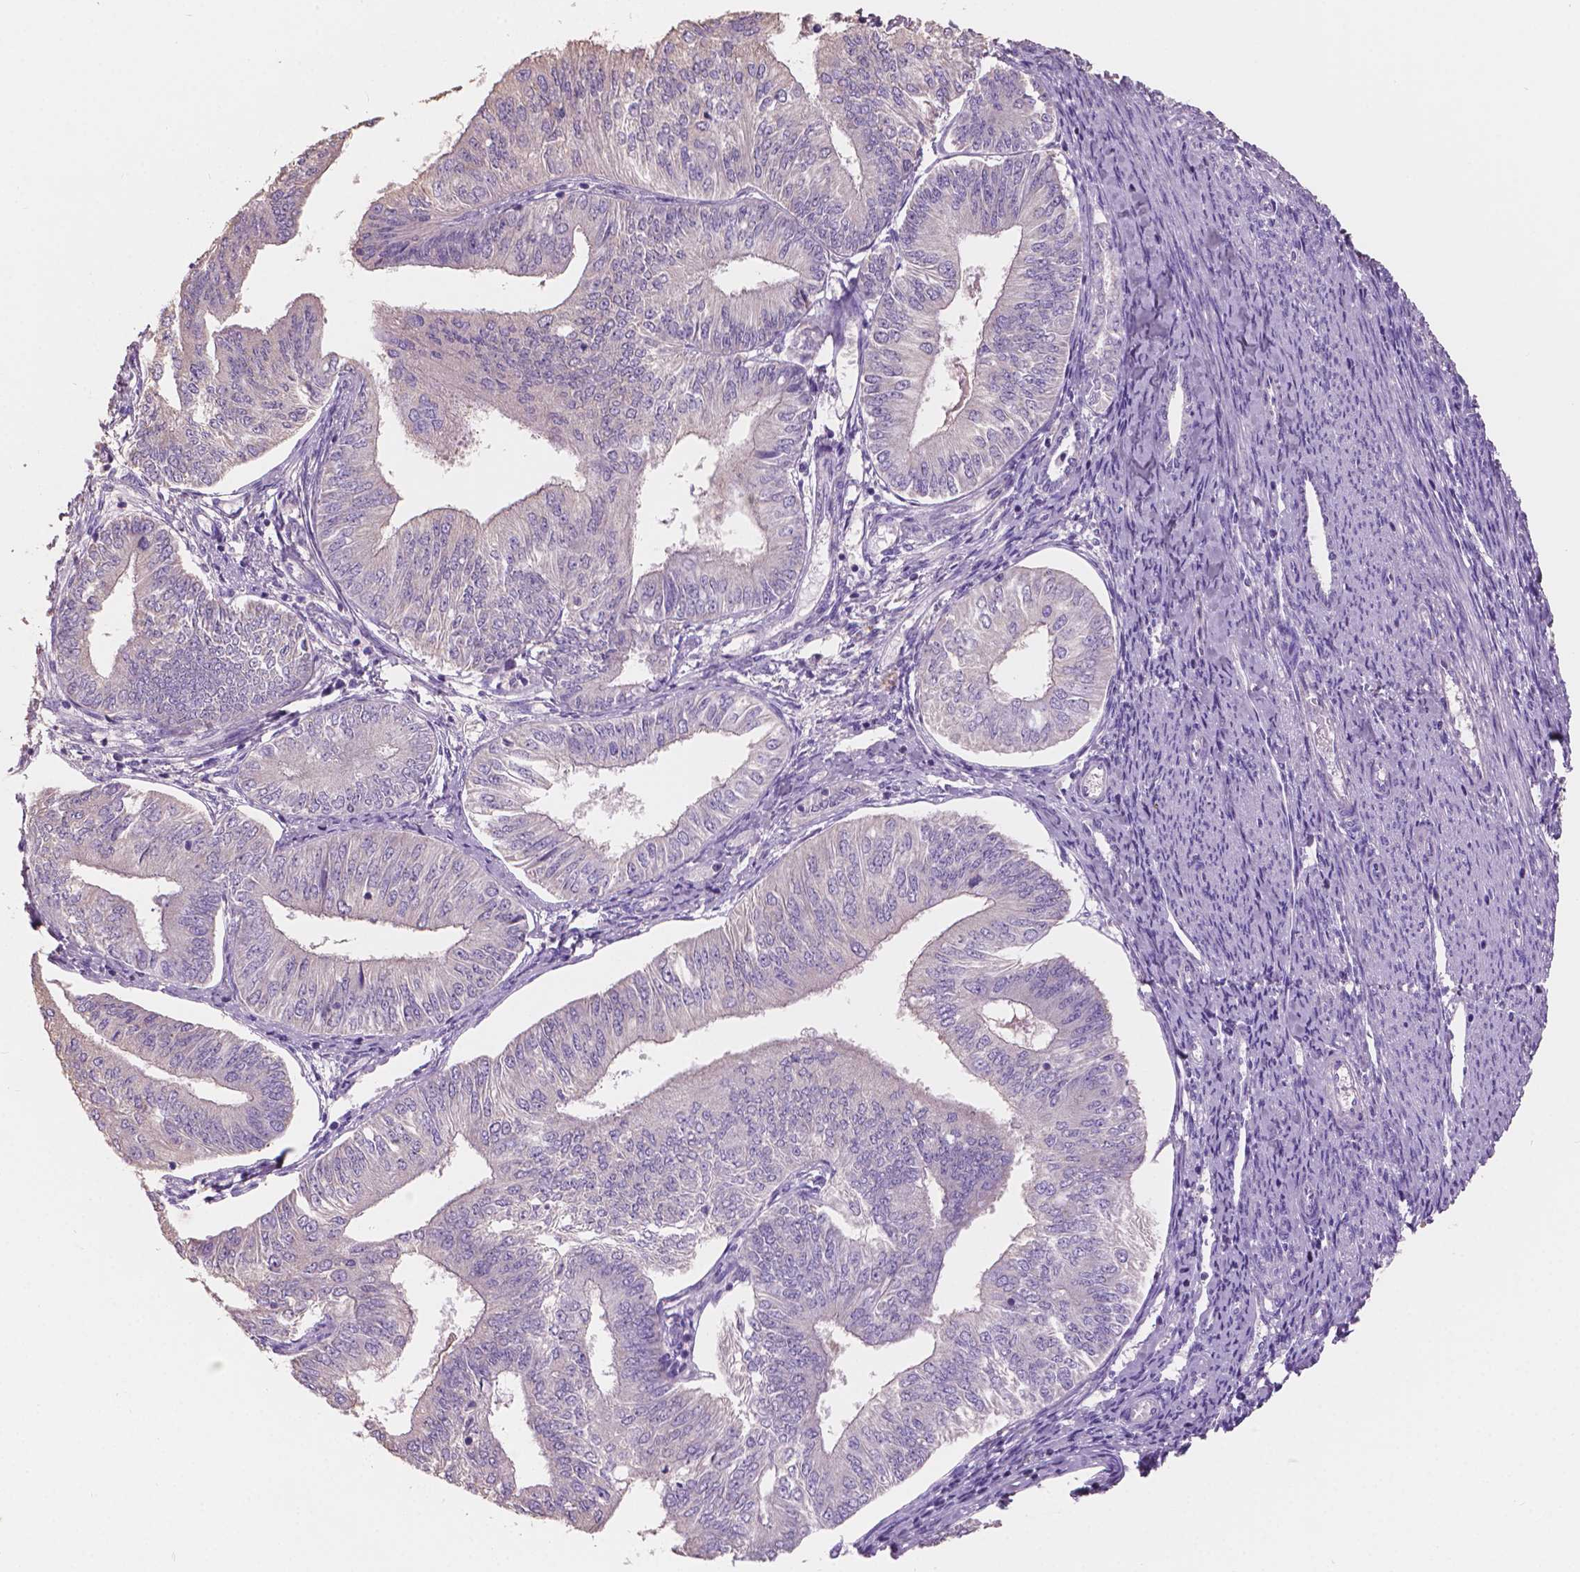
{"staining": {"intensity": "negative", "quantity": "none", "location": "none"}, "tissue": "endometrial cancer", "cell_type": "Tumor cells", "image_type": "cancer", "snomed": [{"axis": "morphology", "description": "Adenocarcinoma, NOS"}, {"axis": "topography", "description": "Endometrium"}], "caption": "Protein analysis of endometrial cancer (adenocarcinoma) demonstrates no significant expression in tumor cells.", "gene": "SBSN", "patient": {"sex": "female", "age": 58}}